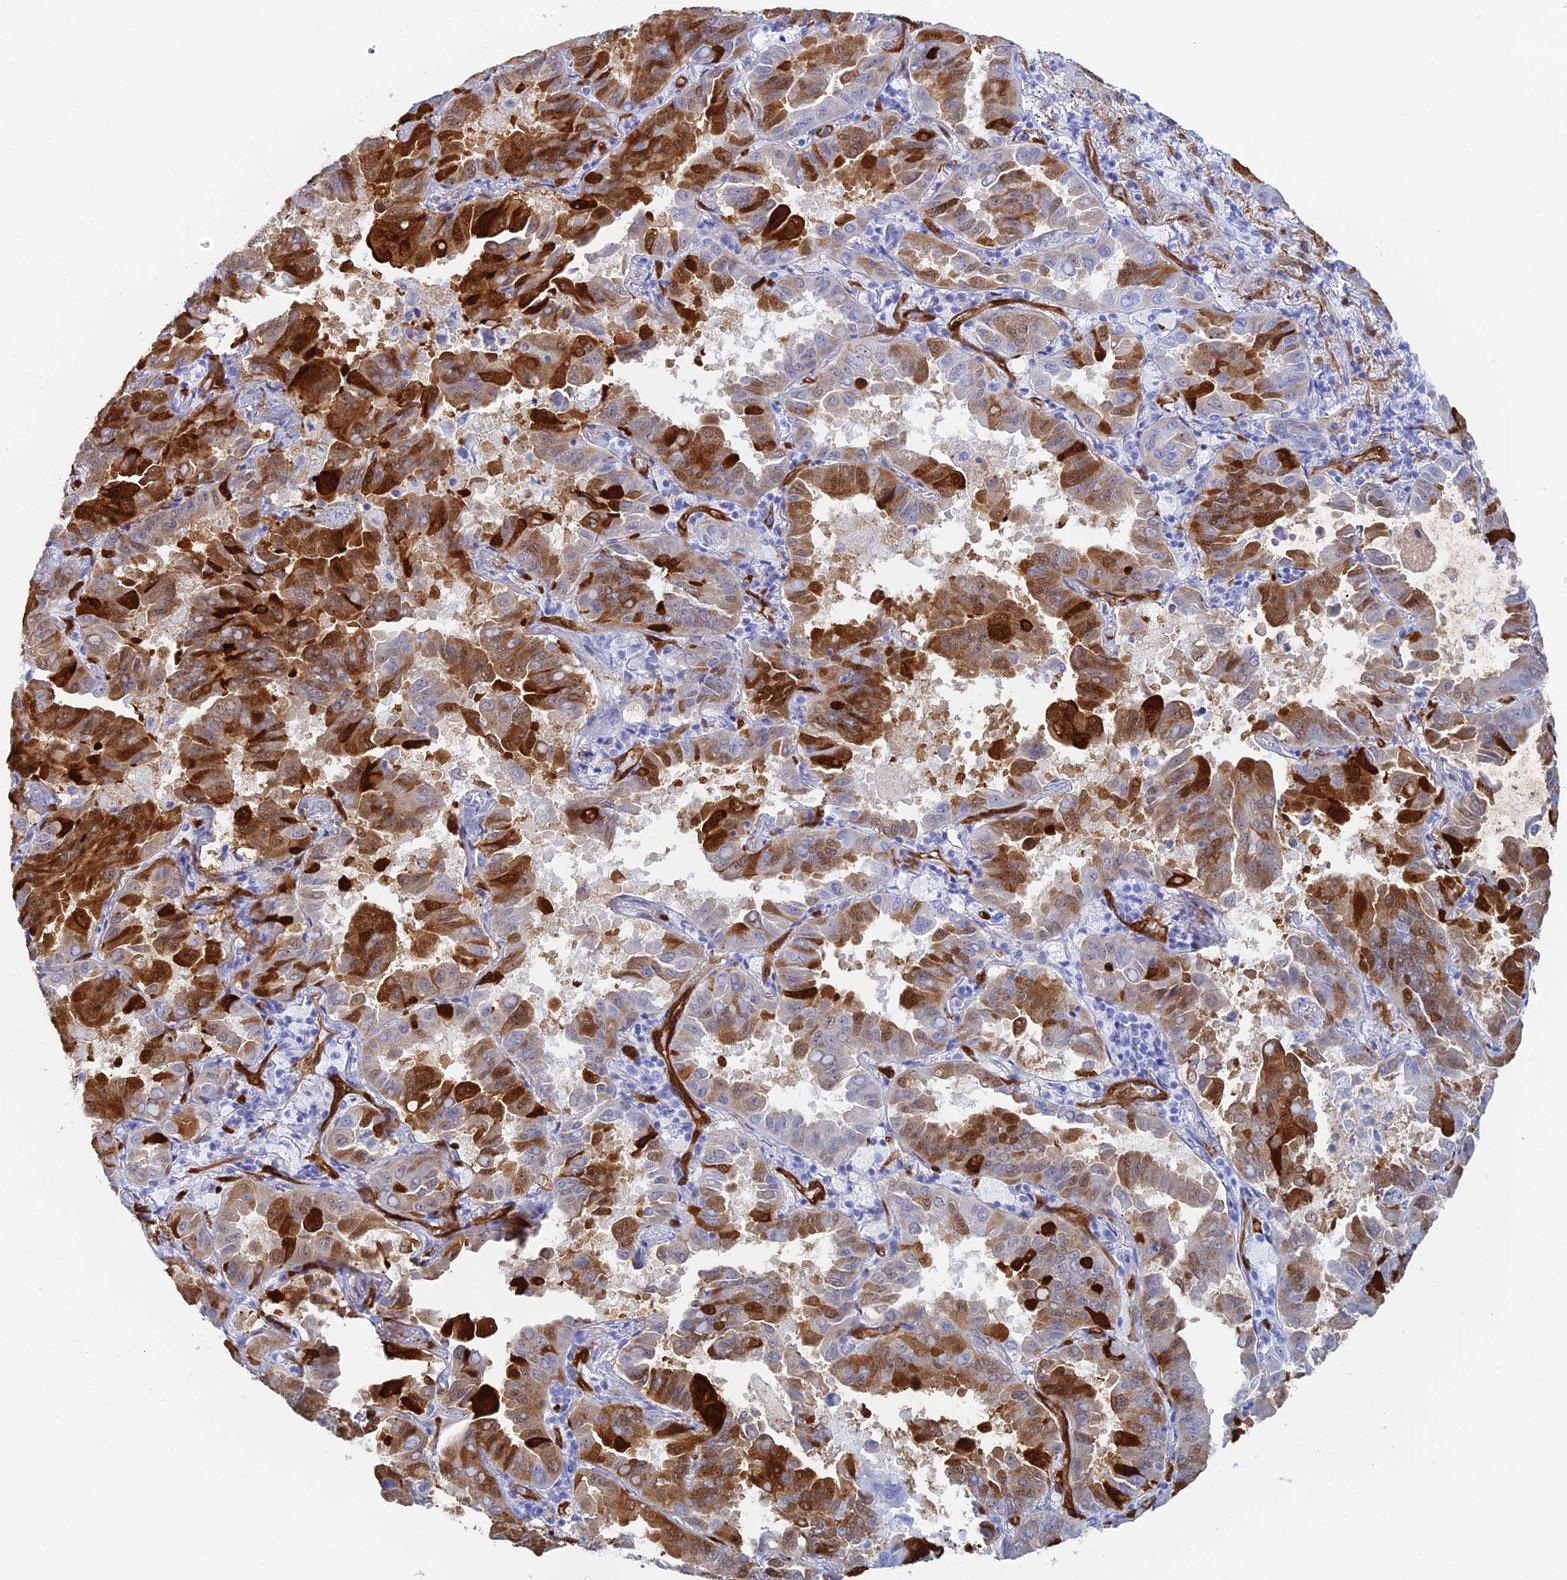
{"staining": {"intensity": "strong", "quantity": "25%-75%", "location": "cytoplasmic/membranous"}, "tissue": "lung cancer", "cell_type": "Tumor cells", "image_type": "cancer", "snomed": [{"axis": "morphology", "description": "Adenocarcinoma, NOS"}, {"axis": "topography", "description": "Lung"}], "caption": "Immunohistochemistry (IHC) image of lung cancer (adenocarcinoma) stained for a protein (brown), which exhibits high levels of strong cytoplasmic/membranous positivity in approximately 25%-75% of tumor cells.", "gene": "CRIP2", "patient": {"sex": "male", "age": 64}}